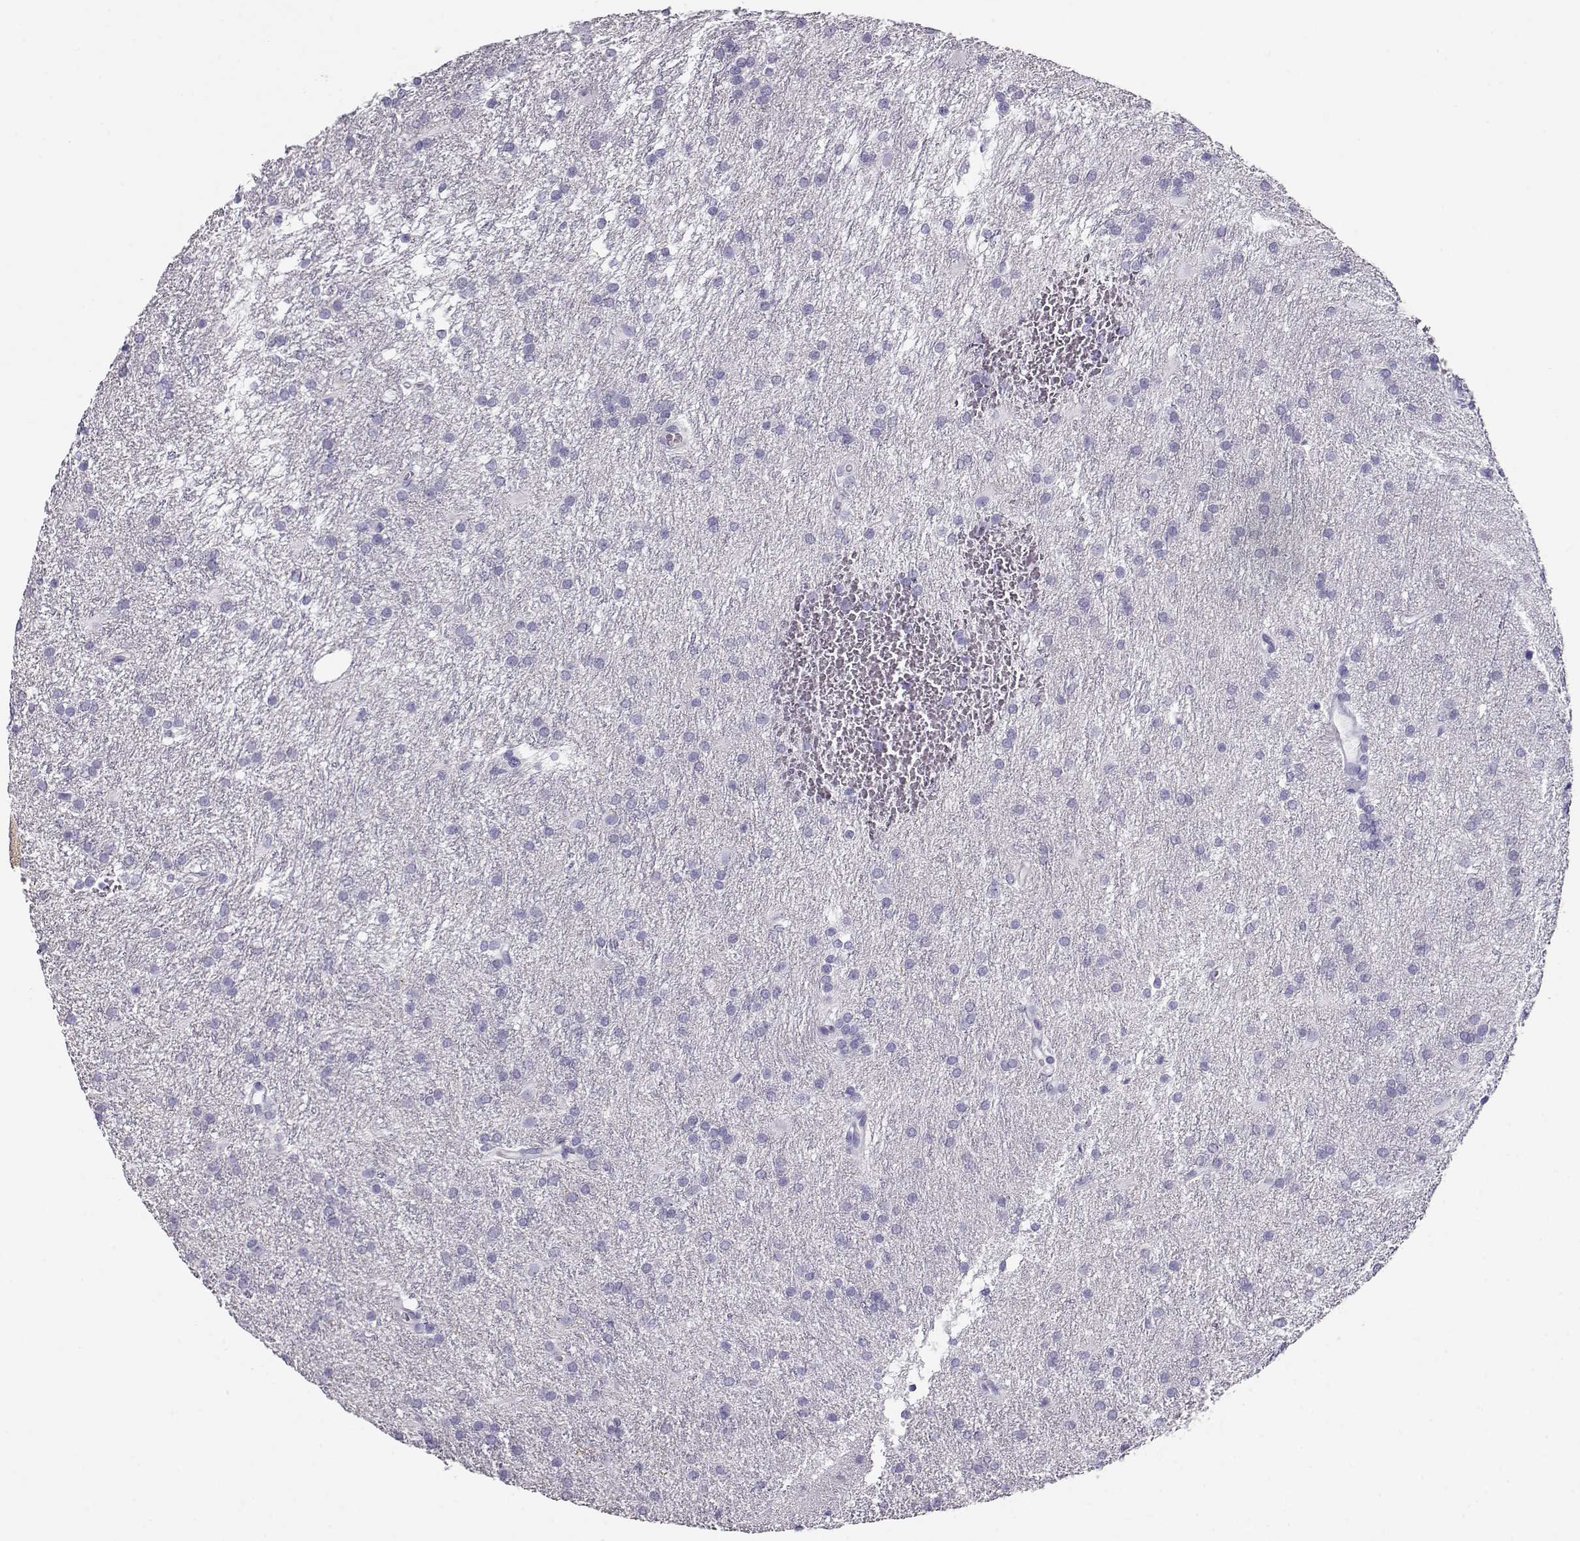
{"staining": {"intensity": "negative", "quantity": "none", "location": "none"}, "tissue": "glioma", "cell_type": "Tumor cells", "image_type": "cancer", "snomed": [{"axis": "morphology", "description": "Glioma, malignant, Low grade"}, {"axis": "topography", "description": "Brain"}], "caption": "Immunohistochemistry of human malignant glioma (low-grade) demonstrates no staining in tumor cells.", "gene": "ACTN2", "patient": {"sex": "female", "age": 32}}